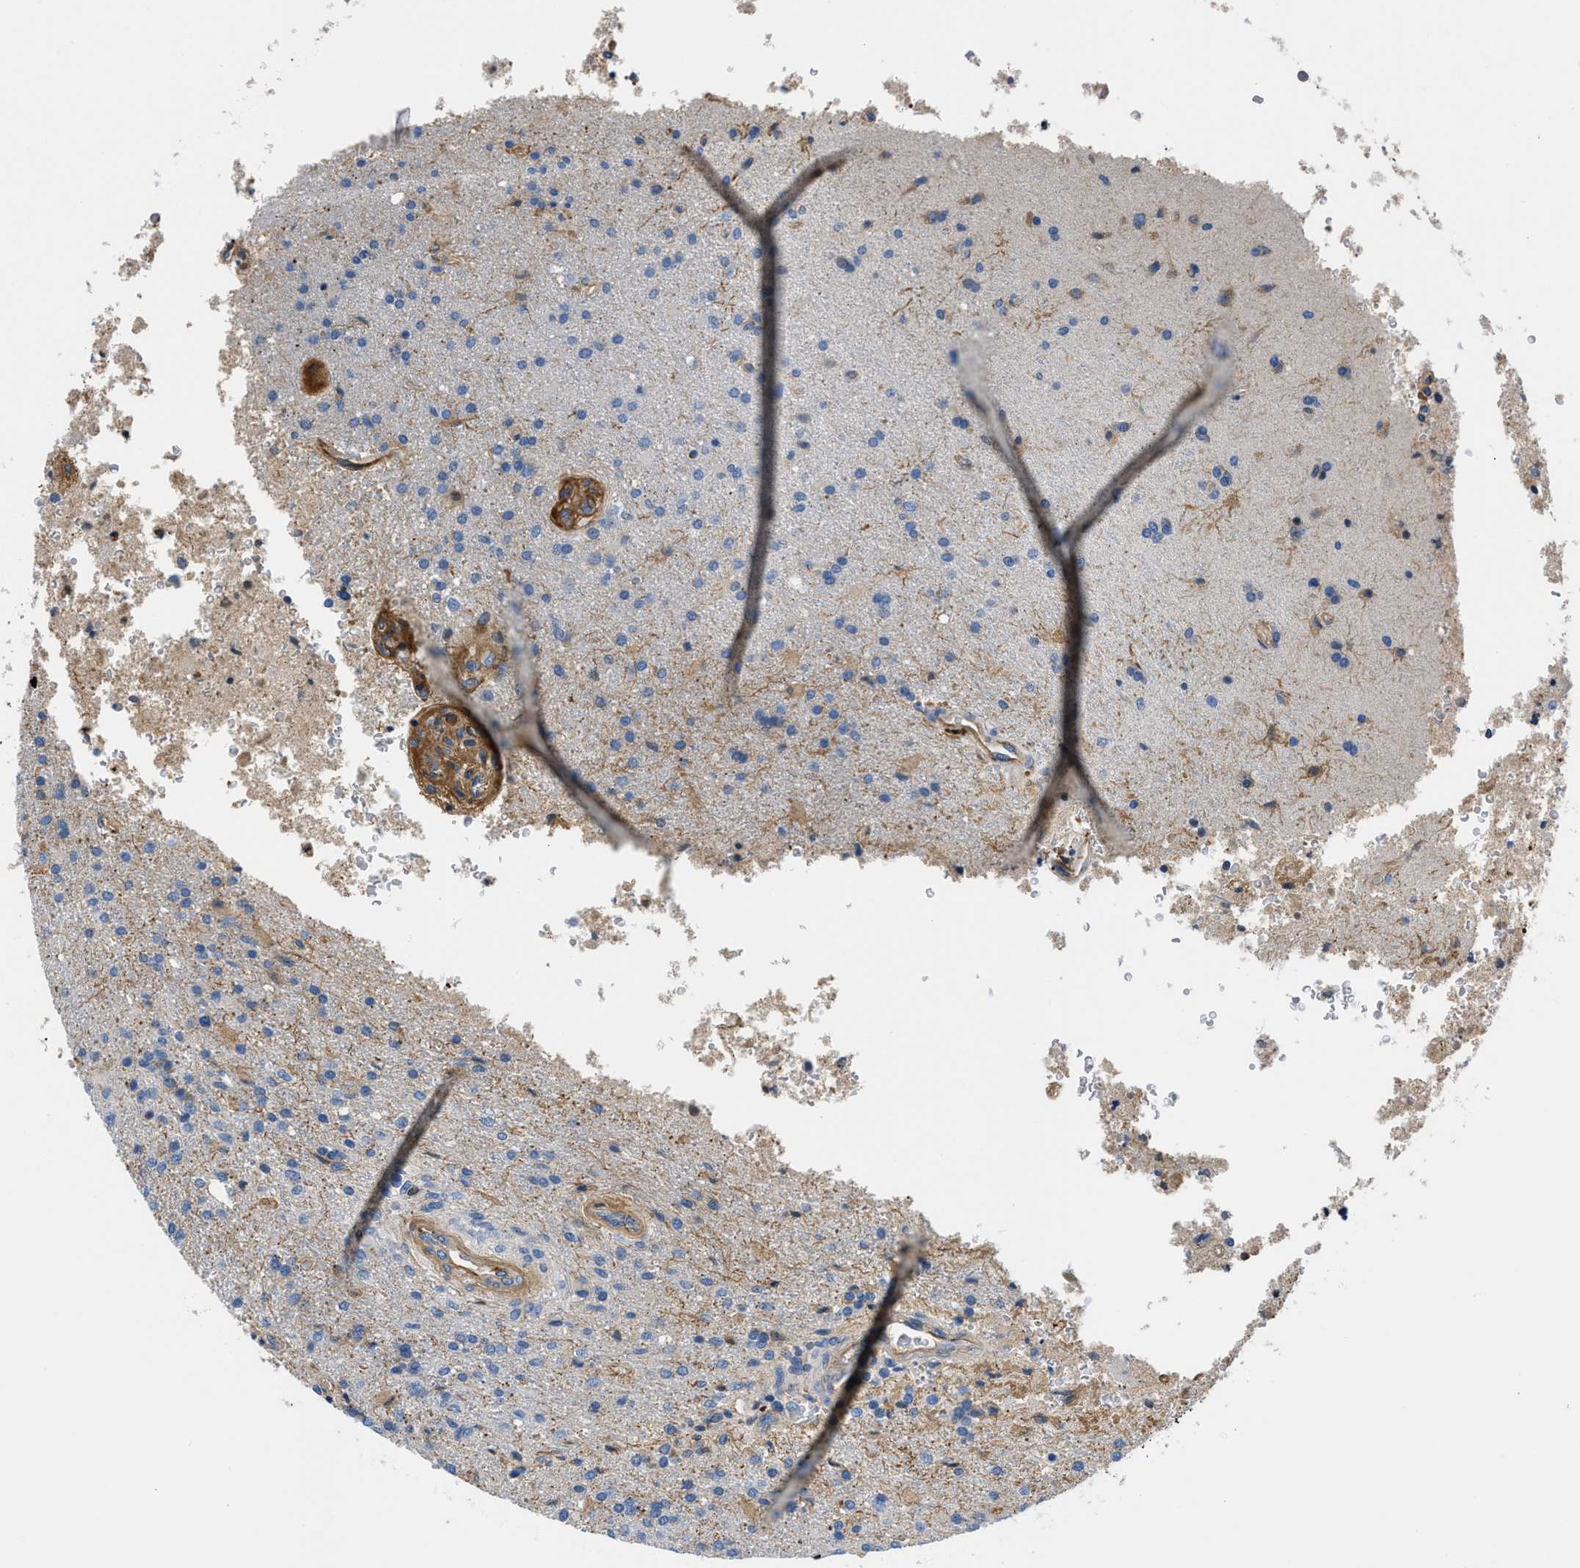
{"staining": {"intensity": "negative", "quantity": "none", "location": "none"}, "tissue": "glioma", "cell_type": "Tumor cells", "image_type": "cancer", "snomed": [{"axis": "morphology", "description": "Normal tissue, NOS"}, {"axis": "morphology", "description": "Glioma, malignant, High grade"}, {"axis": "topography", "description": "Cerebral cortex"}], "caption": "Tumor cells are negative for protein expression in human malignant high-grade glioma.", "gene": "HSPG2", "patient": {"sex": "male", "age": 77}}